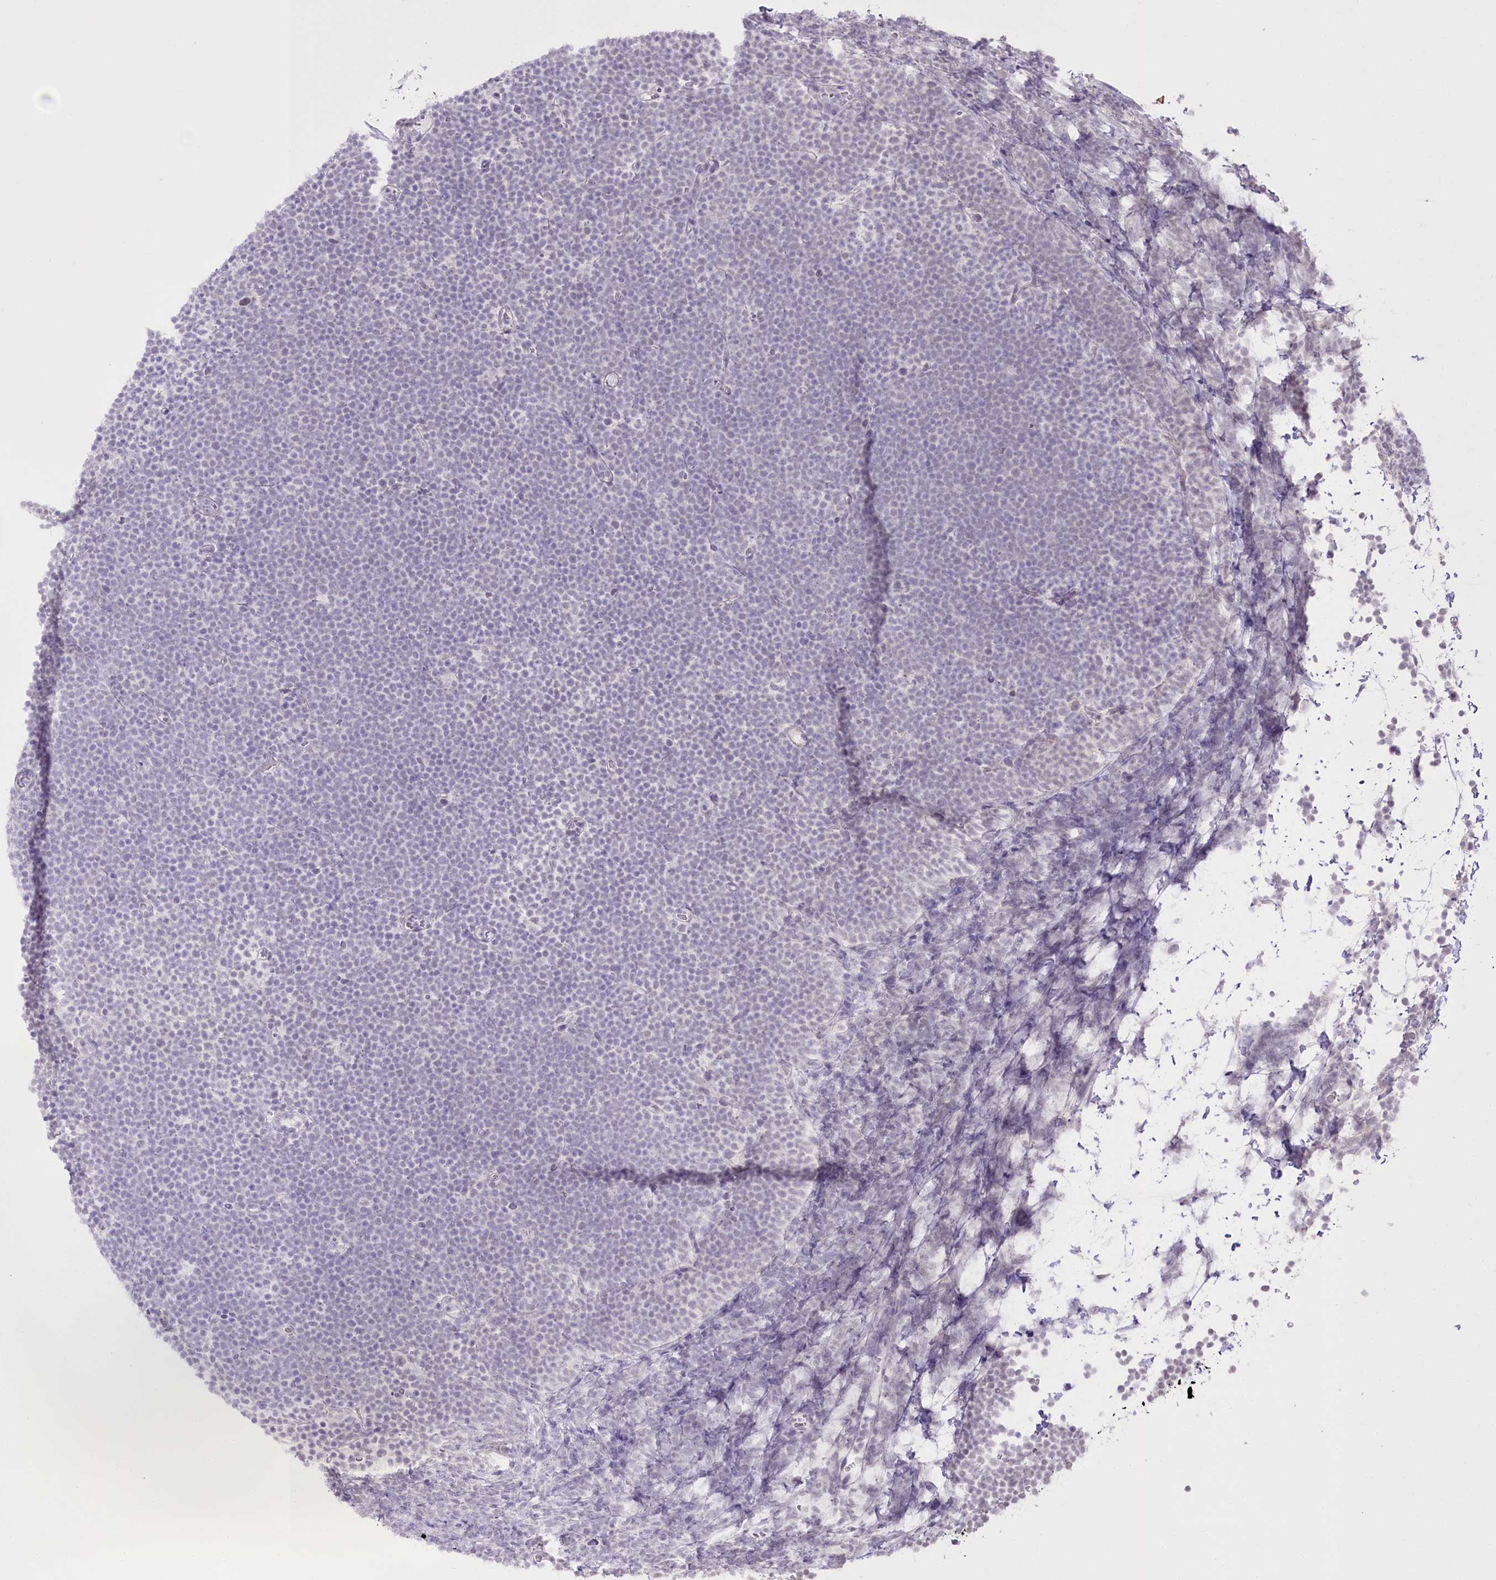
{"staining": {"intensity": "negative", "quantity": "none", "location": "none"}, "tissue": "lymphoma", "cell_type": "Tumor cells", "image_type": "cancer", "snomed": [{"axis": "morphology", "description": "Malignant lymphoma, non-Hodgkin's type, High grade"}, {"axis": "topography", "description": "Lymph node"}], "caption": "Malignant lymphoma, non-Hodgkin's type (high-grade) stained for a protein using immunohistochemistry (IHC) demonstrates no expression tumor cells.", "gene": "SLC39A10", "patient": {"sex": "male", "age": 13}}